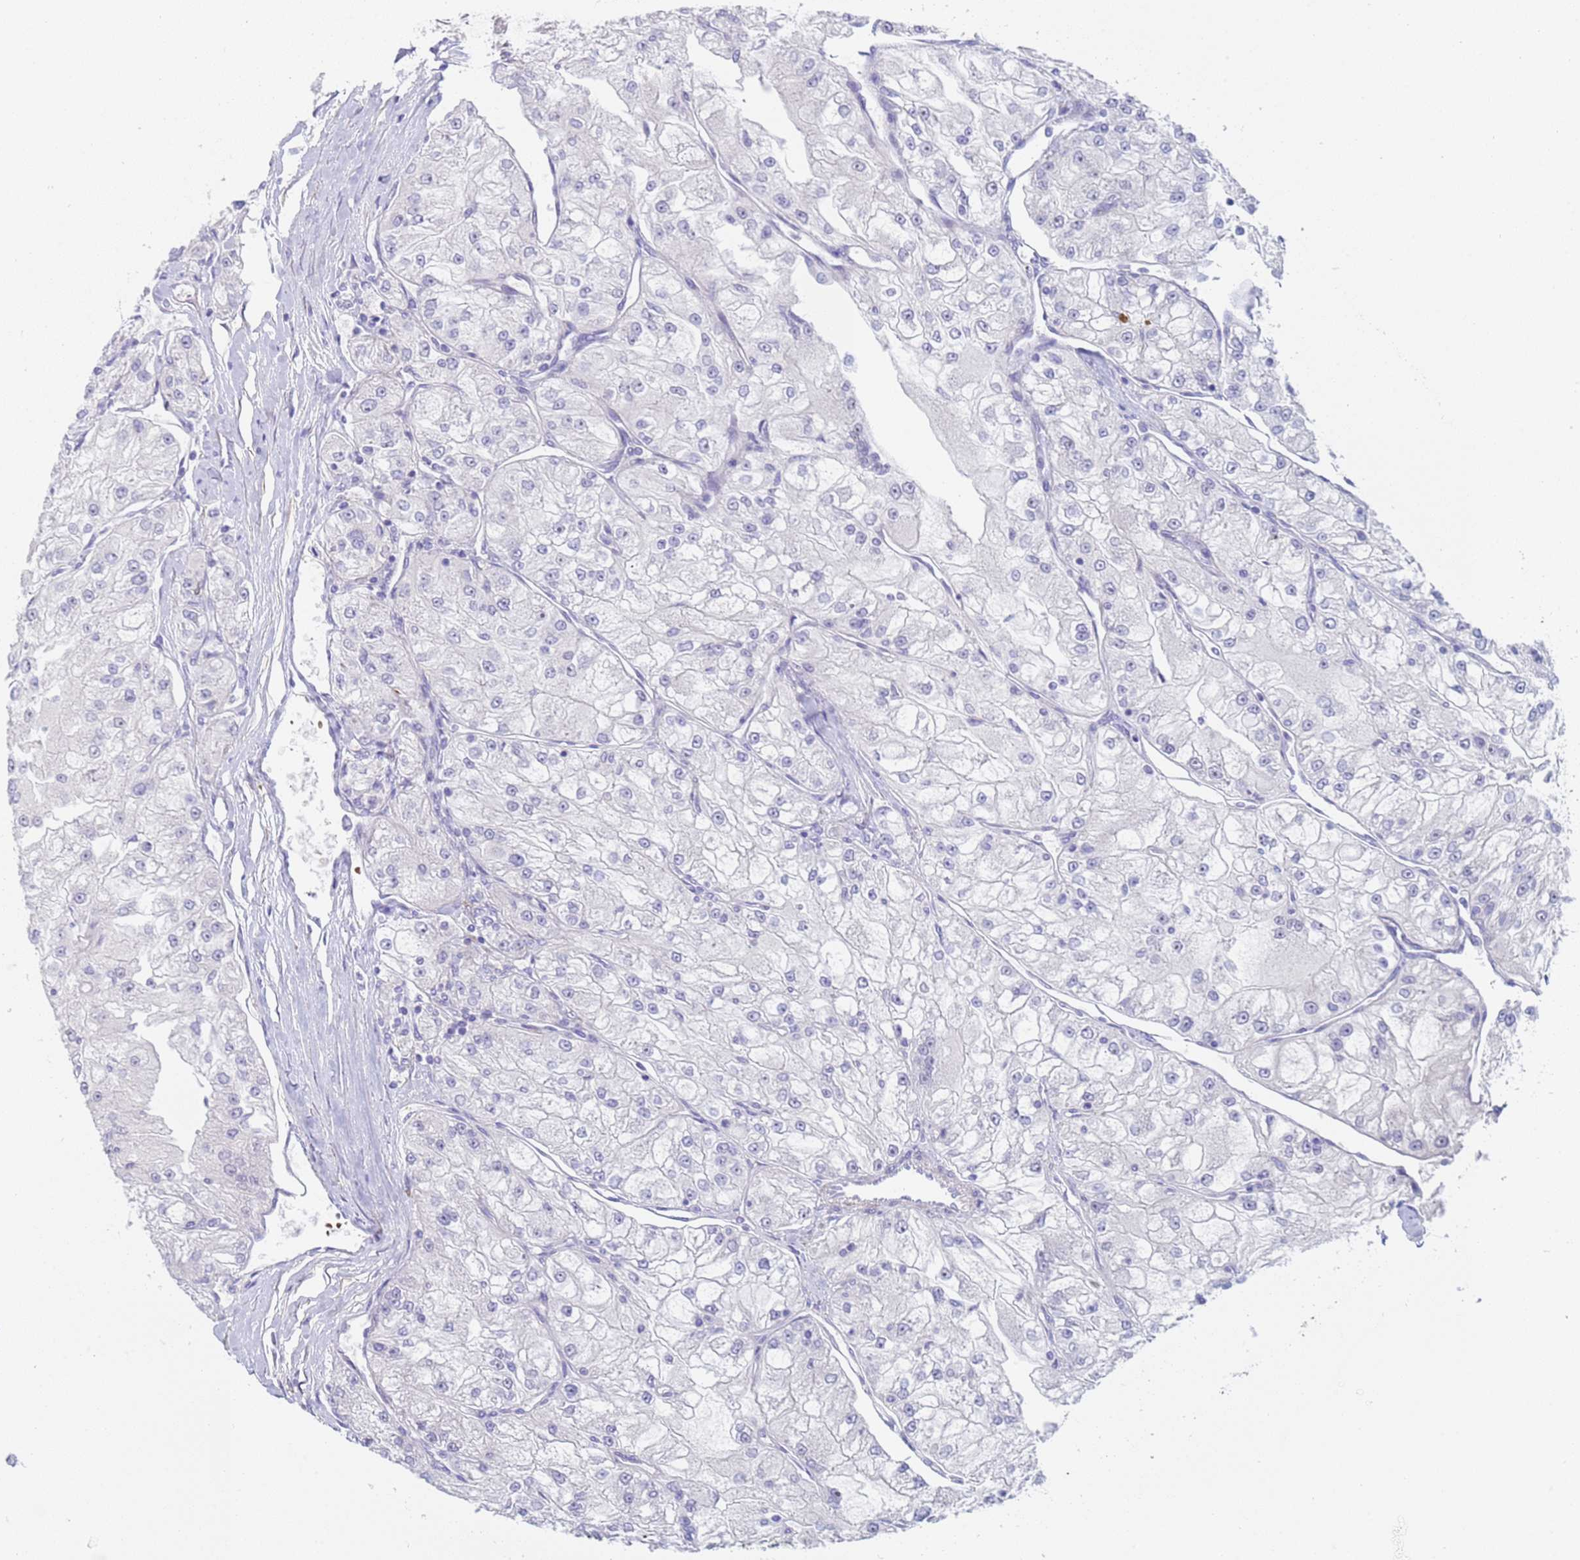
{"staining": {"intensity": "negative", "quantity": "none", "location": "none"}, "tissue": "renal cancer", "cell_type": "Tumor cells", "image_type": "cancer", "snomed": [{"axis": "morphology", "description": "Adenocarcinoma, NOS"}, {"axis": "topography", "description": "Kidney"}], "caption": "Human adenocarcinoma (renal) stained for a protein using immunohistochemistry (IHC) exhibits no staining in tumor cells.", "gene": "KBTBD3", "patient": {"sex": "female", "age": 72}}